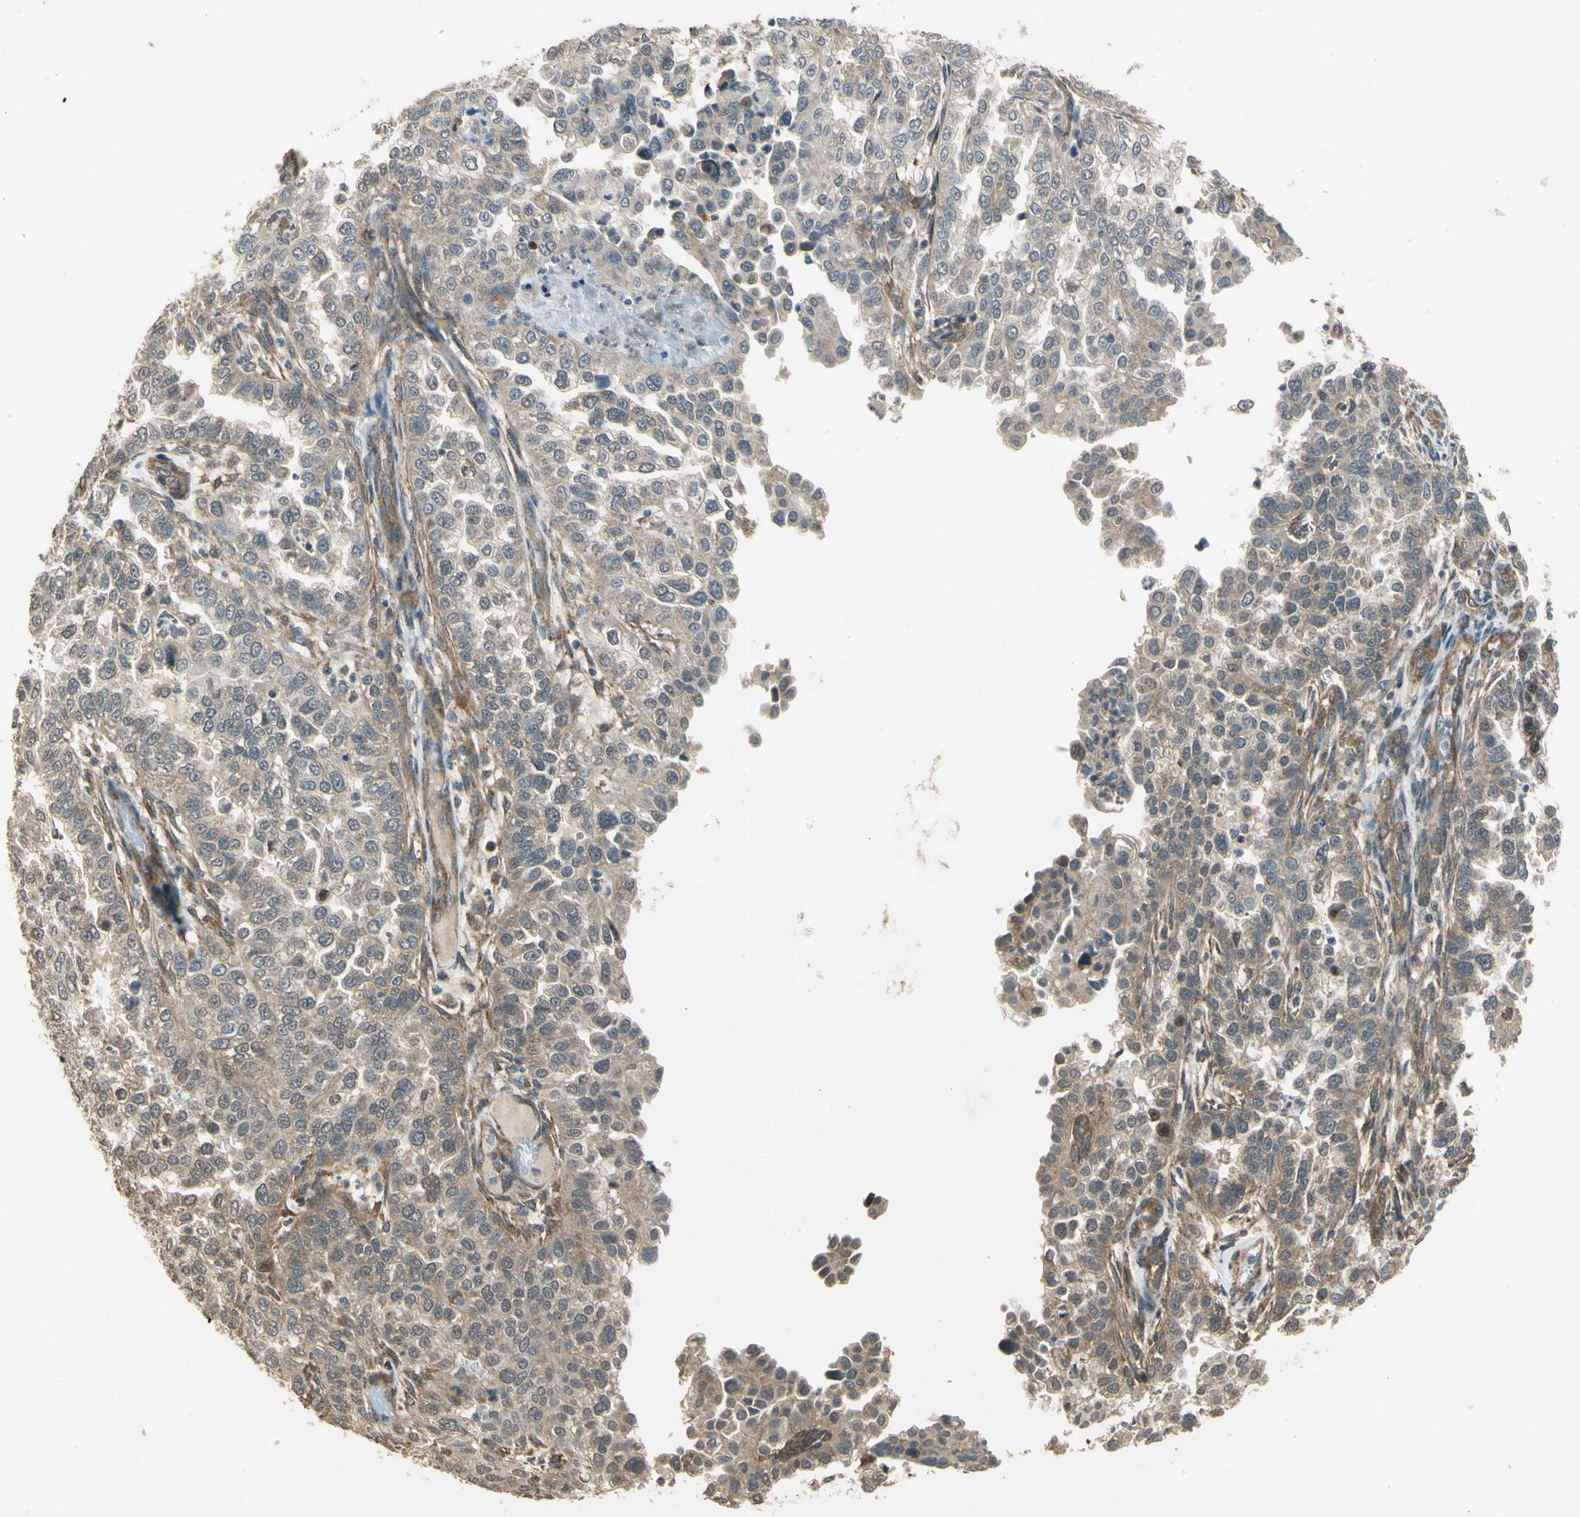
{"staining": {"intensity": "moderate", "quantity": ">75%", "location": "cytoplasmic/membranous"}, "tissue": "endometrial cancer", "cell_type": "Tumor cells", "image_type": "cancer", "snomed": [{"axis": "morphology", "description": "Adenocarcinoma, NOS"}, {"axis": "topography", "description": "Endometrium"}], "caption": "Tumor cells exhibit medium levels of moderate cytoplasmic/membranous expression in approximately >75% of cells in human endometrial cancer.", "gene": "EFNB2", "patient": {"sex": "female", "age": 85}}